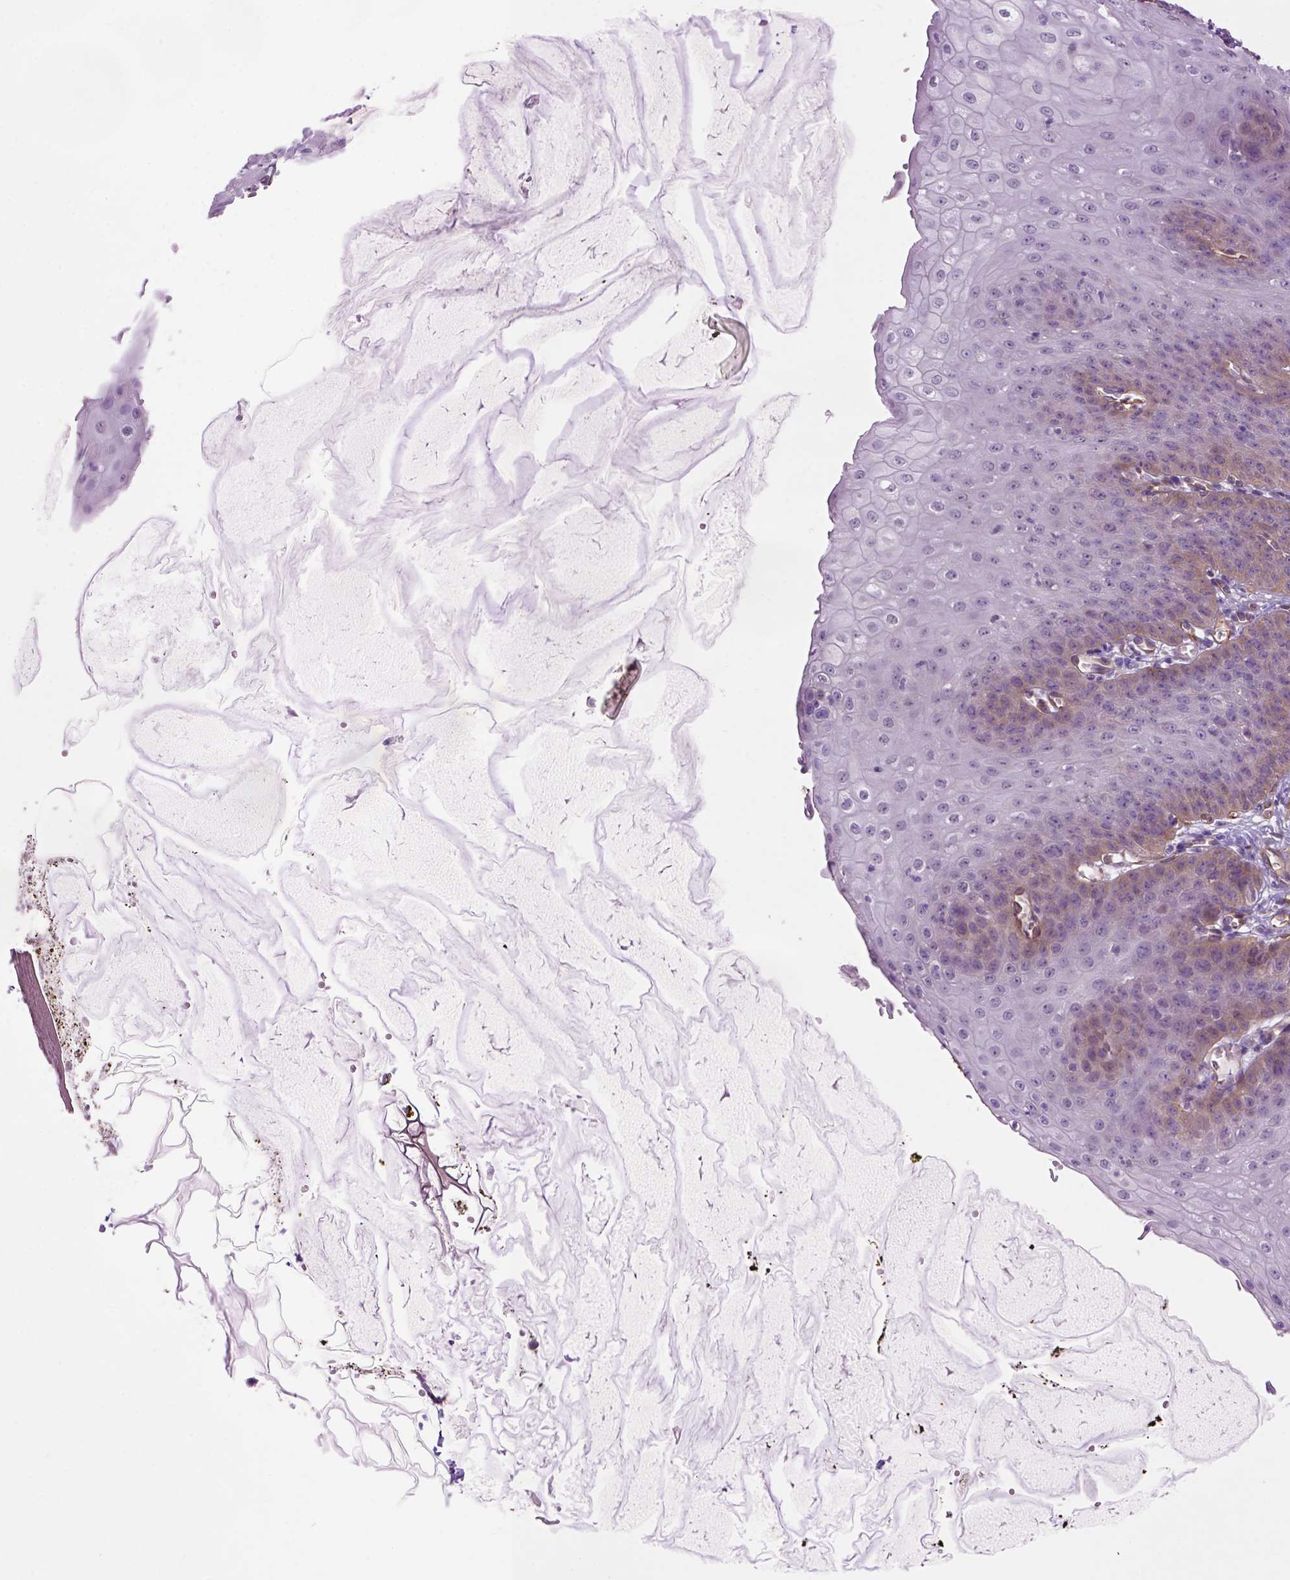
{"staining": {"intensity": "moderate", "quantity": "<25%", "location": "cytoplasmic/membranous"}, "tissue": "esophagus", "cell_type": "Squamous epithelial cells", "image_type": "normal", "snomed": [{"axis": "morphology", "description": "Normal tissue, NOS"}, {"axis": "topography", "description": "Esophagus"}], "caption": "About <25% of squamous epithelial cells in benign human esophagus reveal moderate cytoplasmic/membranous protein expression as visualized by brown immunohistochemical staining.", "gene": "CASKIN2", "patient": {"sex": "male", "age": 71}}